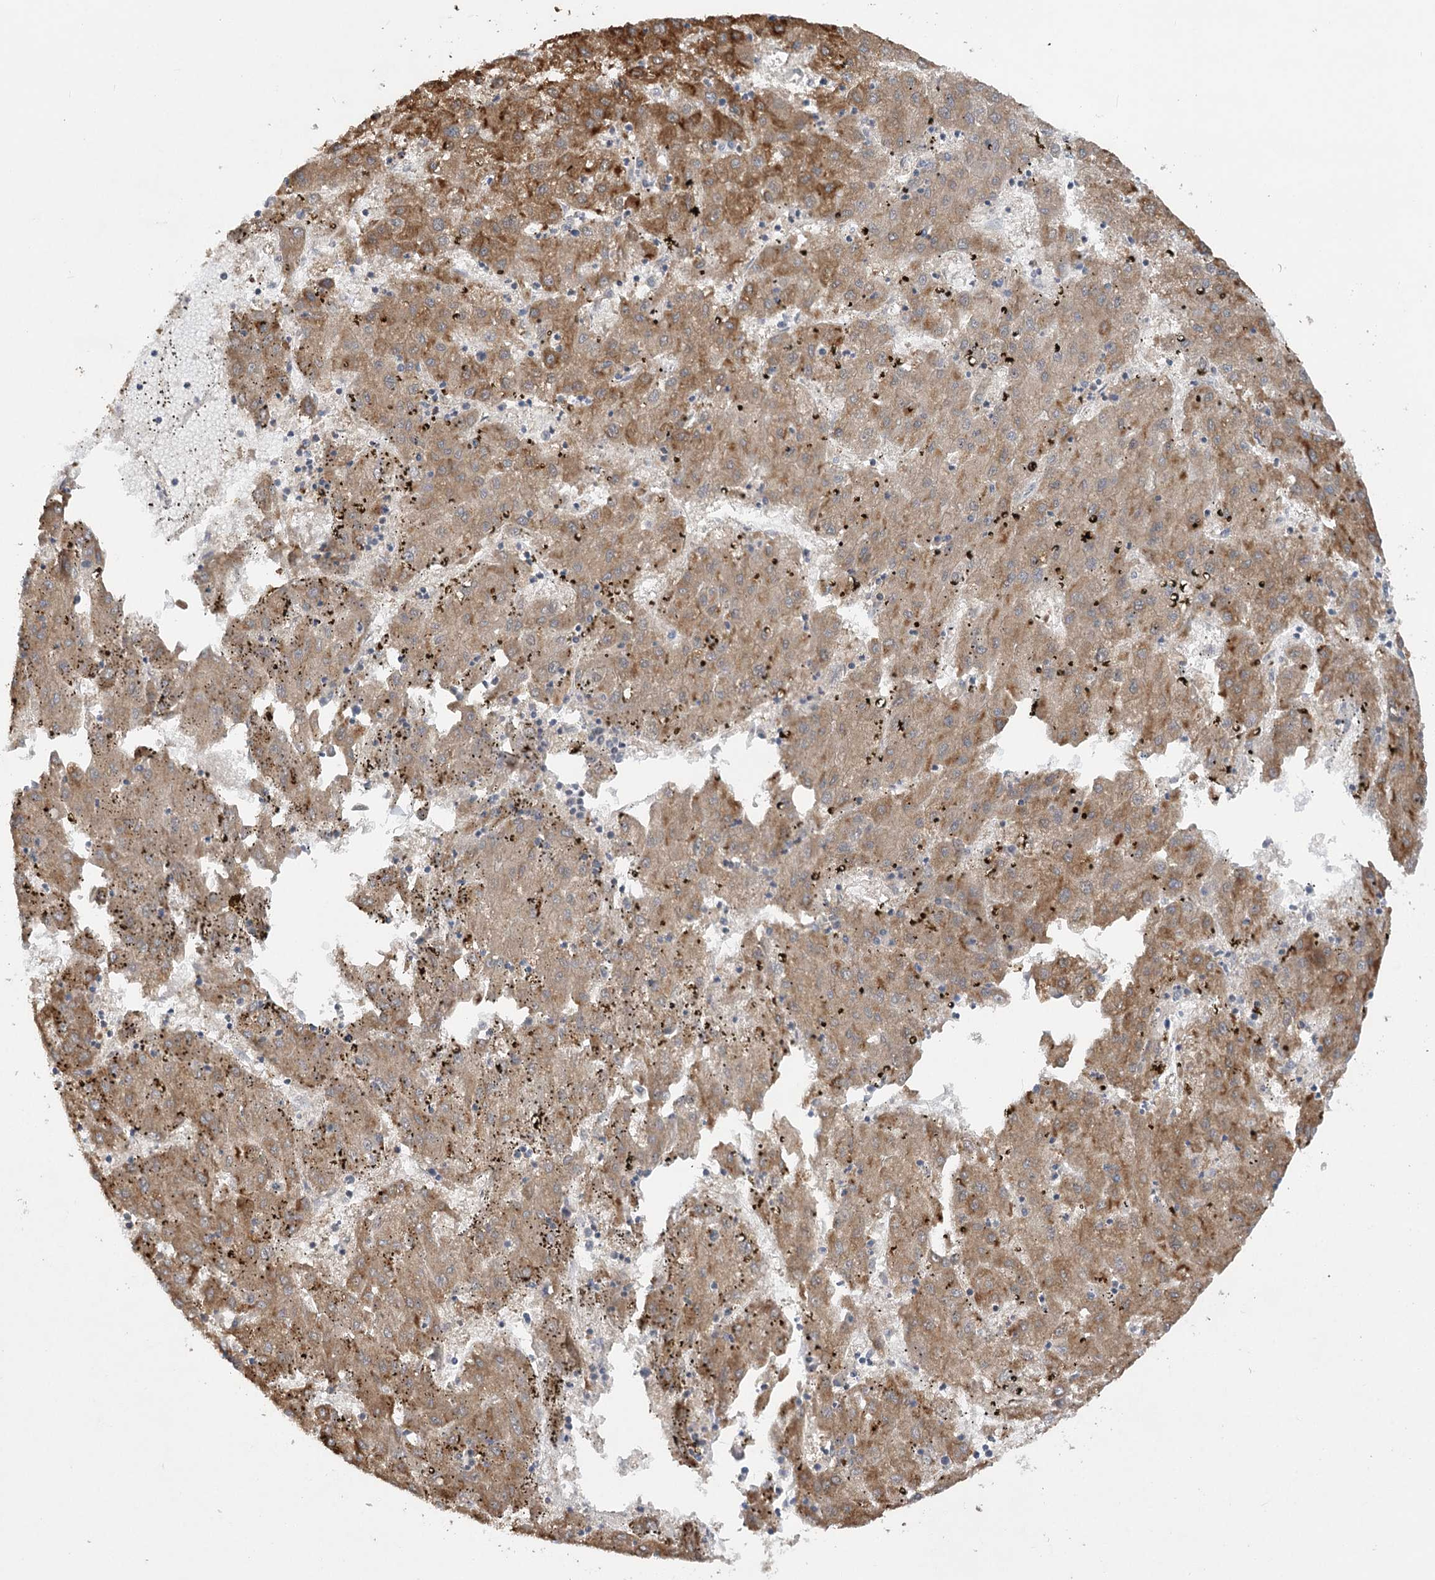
{"staining": {"intensity": "moderate", "quantity": ">75%", "location": "cytoplasmic/membranous"}, "tissue": "liver cancer", "cell_type": "Tumor cells", "image_type": "cancer", "snomed": [{"axis": "morphology", "description": "Carcinoma, Hepatocellular, NOS"}, {"axis": "topography", "description": "Liver"}], "caption": "The micrograph reveals staining of liver cancer (hepatocellular carcinoma), revealing moderate cytoplasmic/membranous protein expression (brown color) within tumor cells. The staining is performed using DAB brown chromogen to label protein expression. The nuclei are counter-stained blue using hematoxylin.", "gene": "TRAF3IP1", "patient": {"sex": "male", "age": 72}}